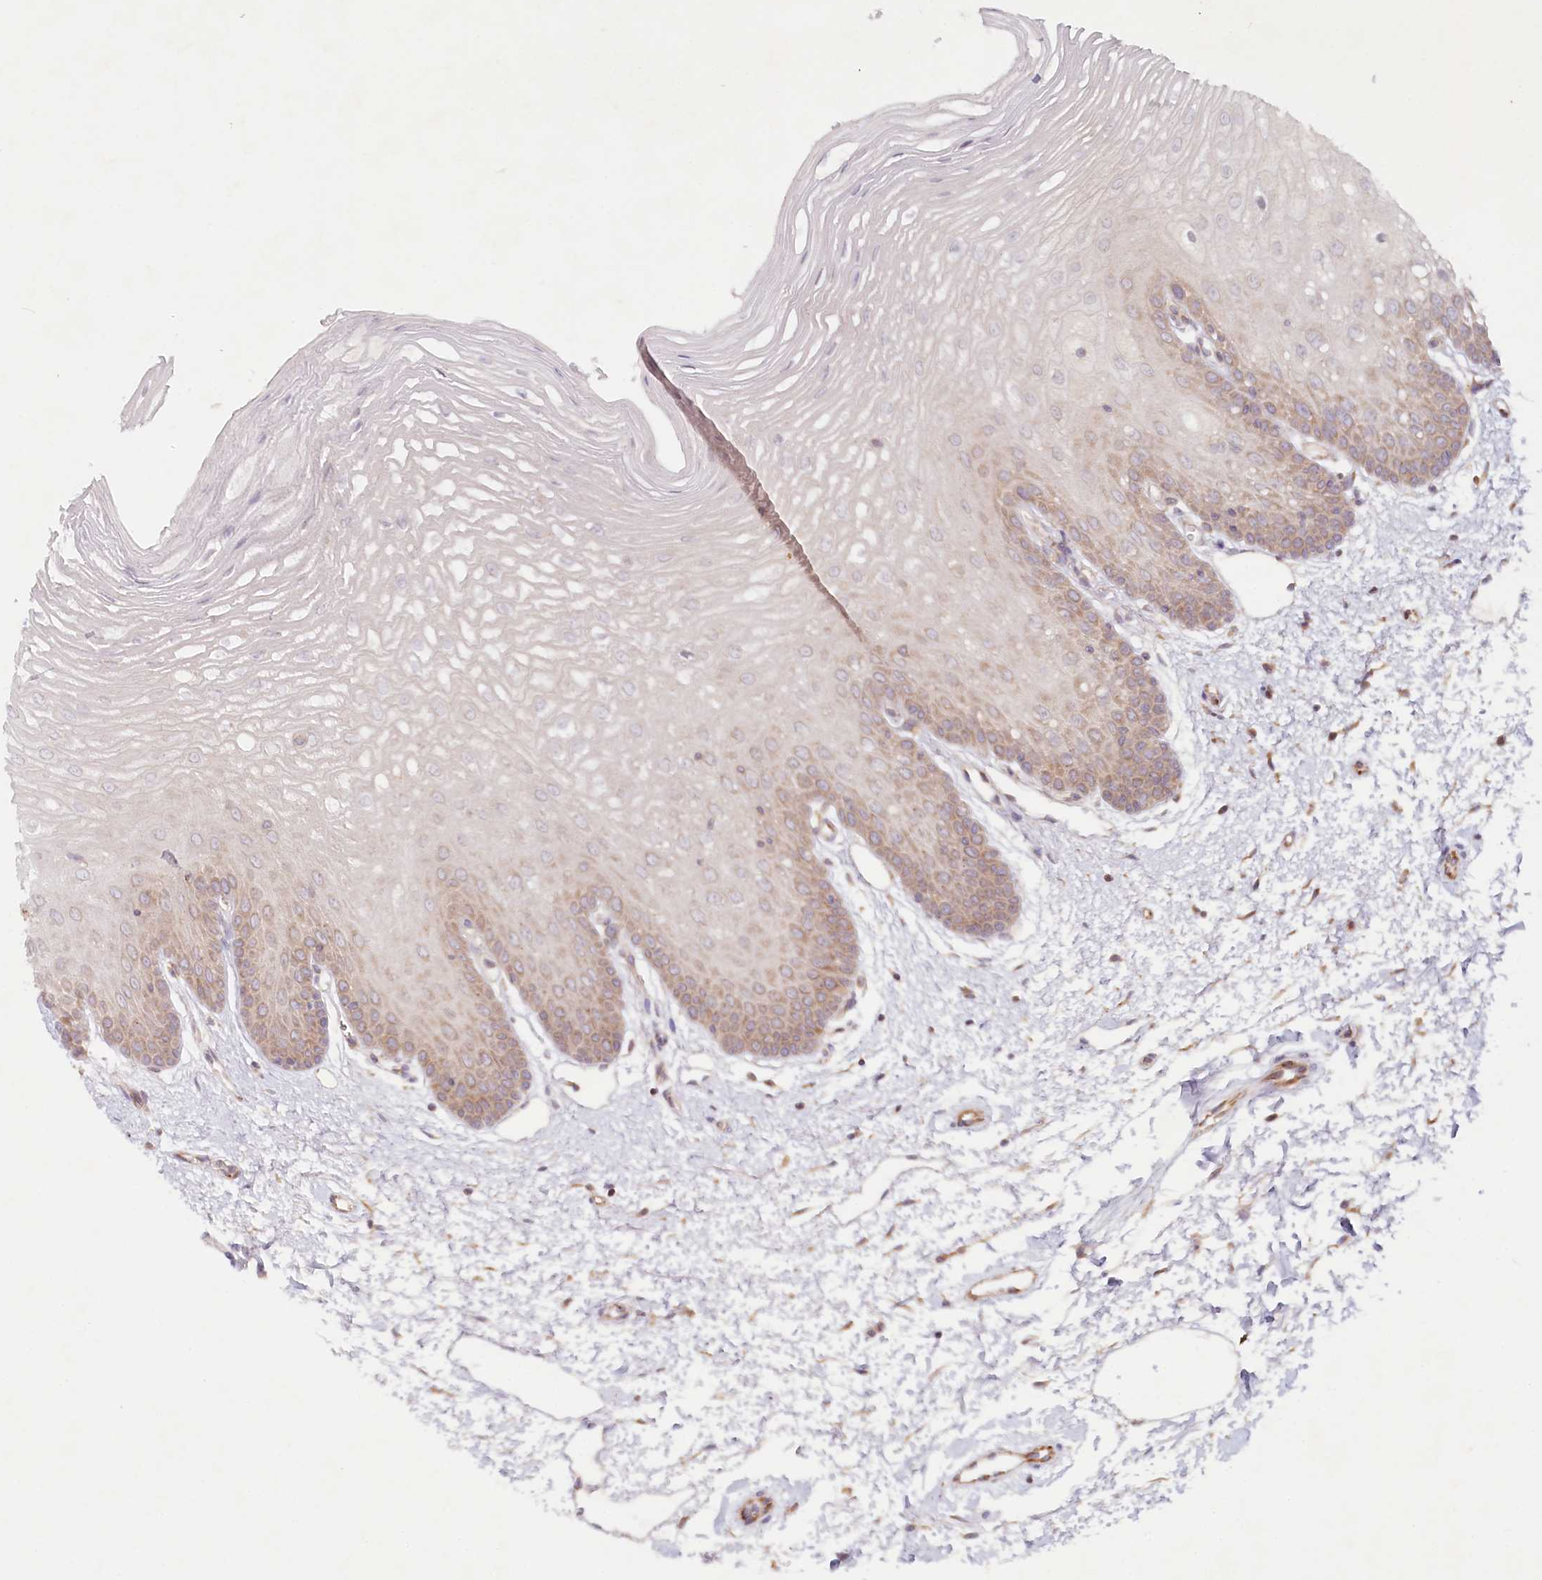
{"staining": {"intensity": "moderate", "quantity": "25%-75%", "location": "cytoplasmic/membranous"}, "tissue": "oral mucosa", "cell_type": "Squamous epithelial cells", "image_type": "normal", "snomed": [{"axis": "morphology", "description": "Normal tissue, NOS"}, {"axis": "topography", "description": "Oral tissue"}, {"axis": "topography", "description": "Tounge, NOS"}], "caption": "A high-resolution micrograph shows IHC staining of unremarkable oral mucosa, which reveals moderate cytoplasmic/membranous expression in approximately 25%-75% of squamous epithelial cells.", "gene": "TNIP1", "patient": {"sex": "female", "age": 73}}